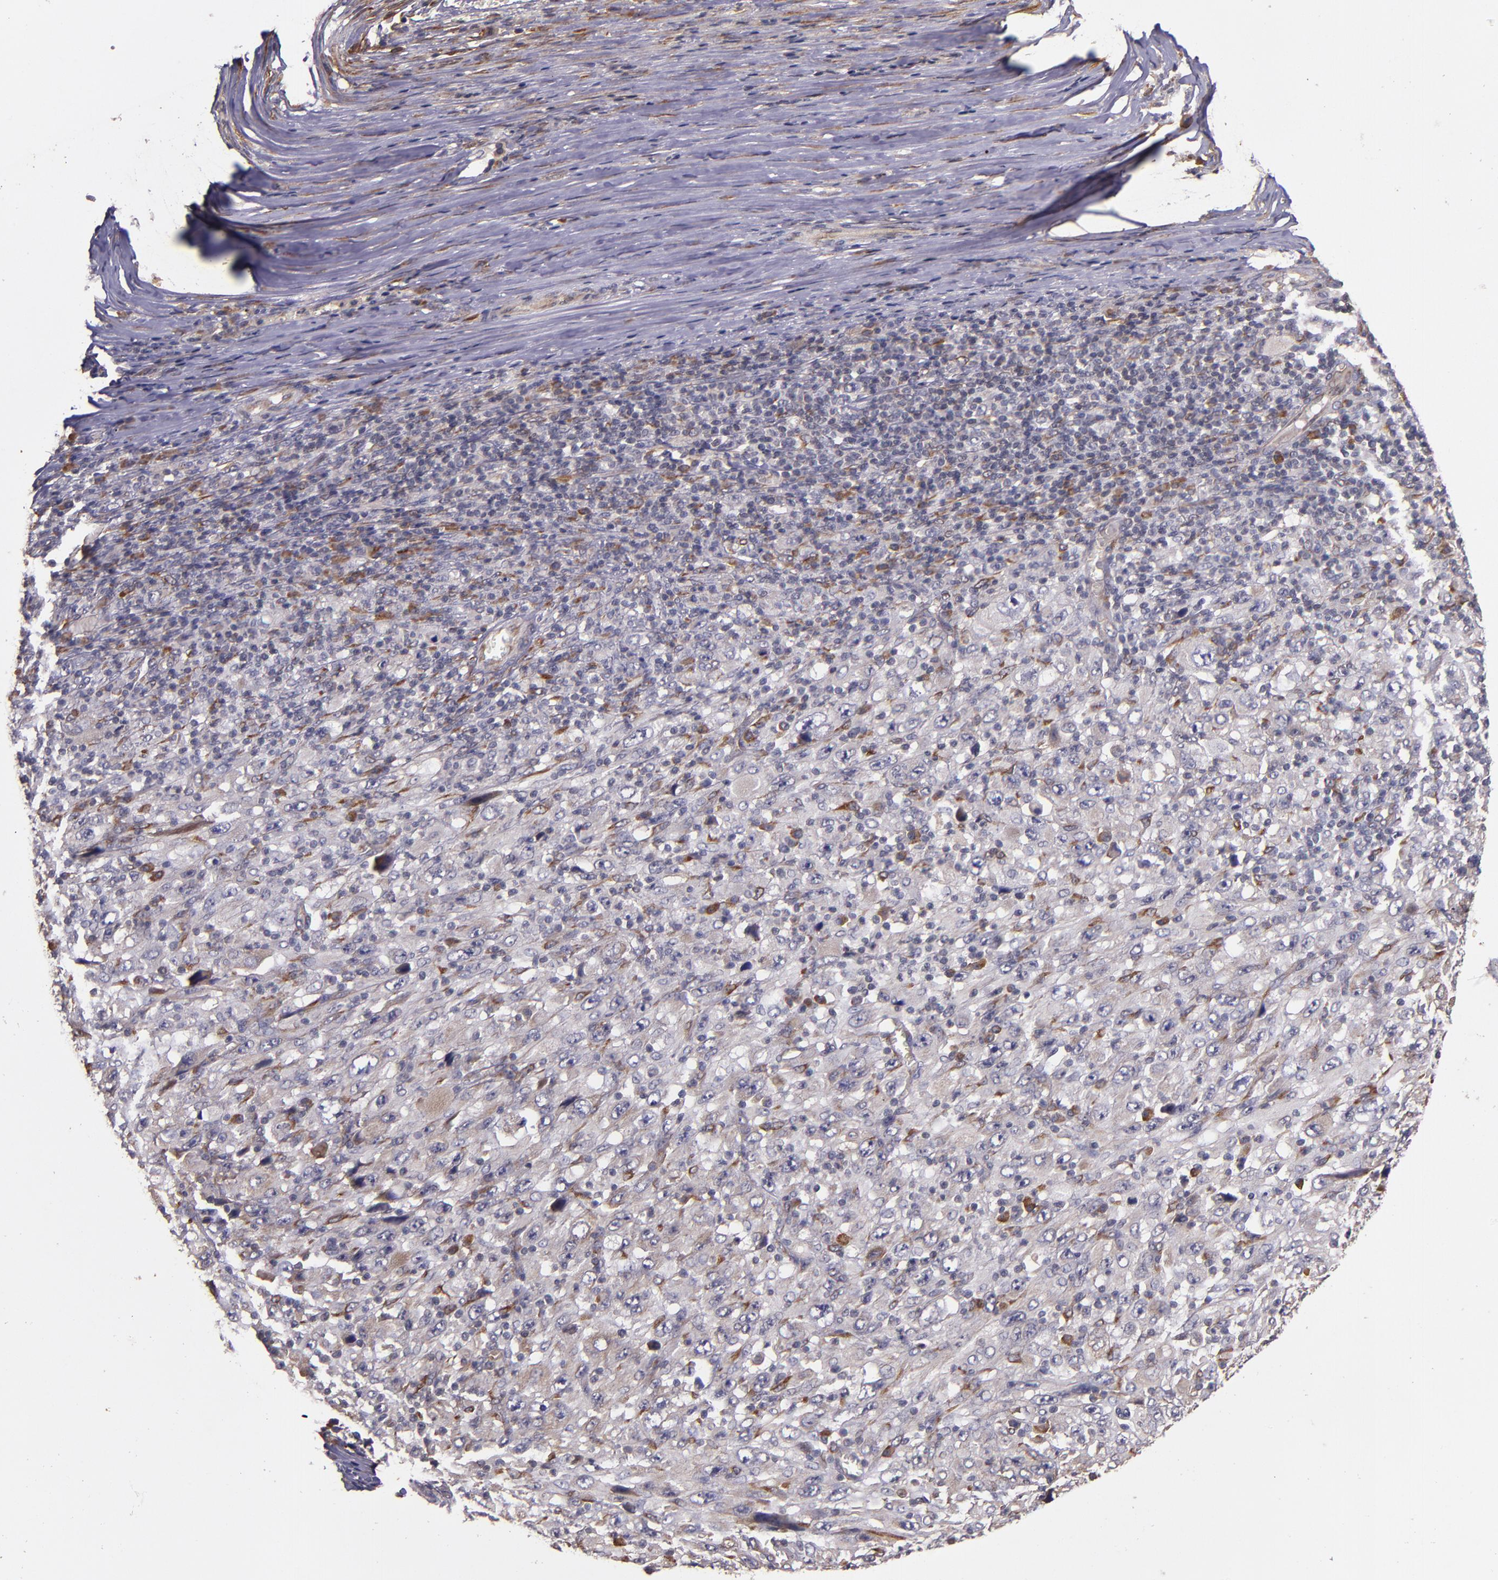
{"staining": {"intensity": "weak", "quantity": ">75%", "location": "cytoplasmic/membranous"}, "tissue": "melanoma", "cell_type": "Tumor cells", "image_type": "cancer", "snomed": [{"axis": "morphology", "description": "Malignant melanoma, Metastatic site"}, {"axis": "topography", "description": "Skin"}], "caption": "There is low levels of weak cytoplasmic/membranous expression in tumor cells of melanoma, as demonstrated by immunohistochemical staining (brown color).", "gene": "PRAF2", "patient": {"sex": "female", "age": 56}}